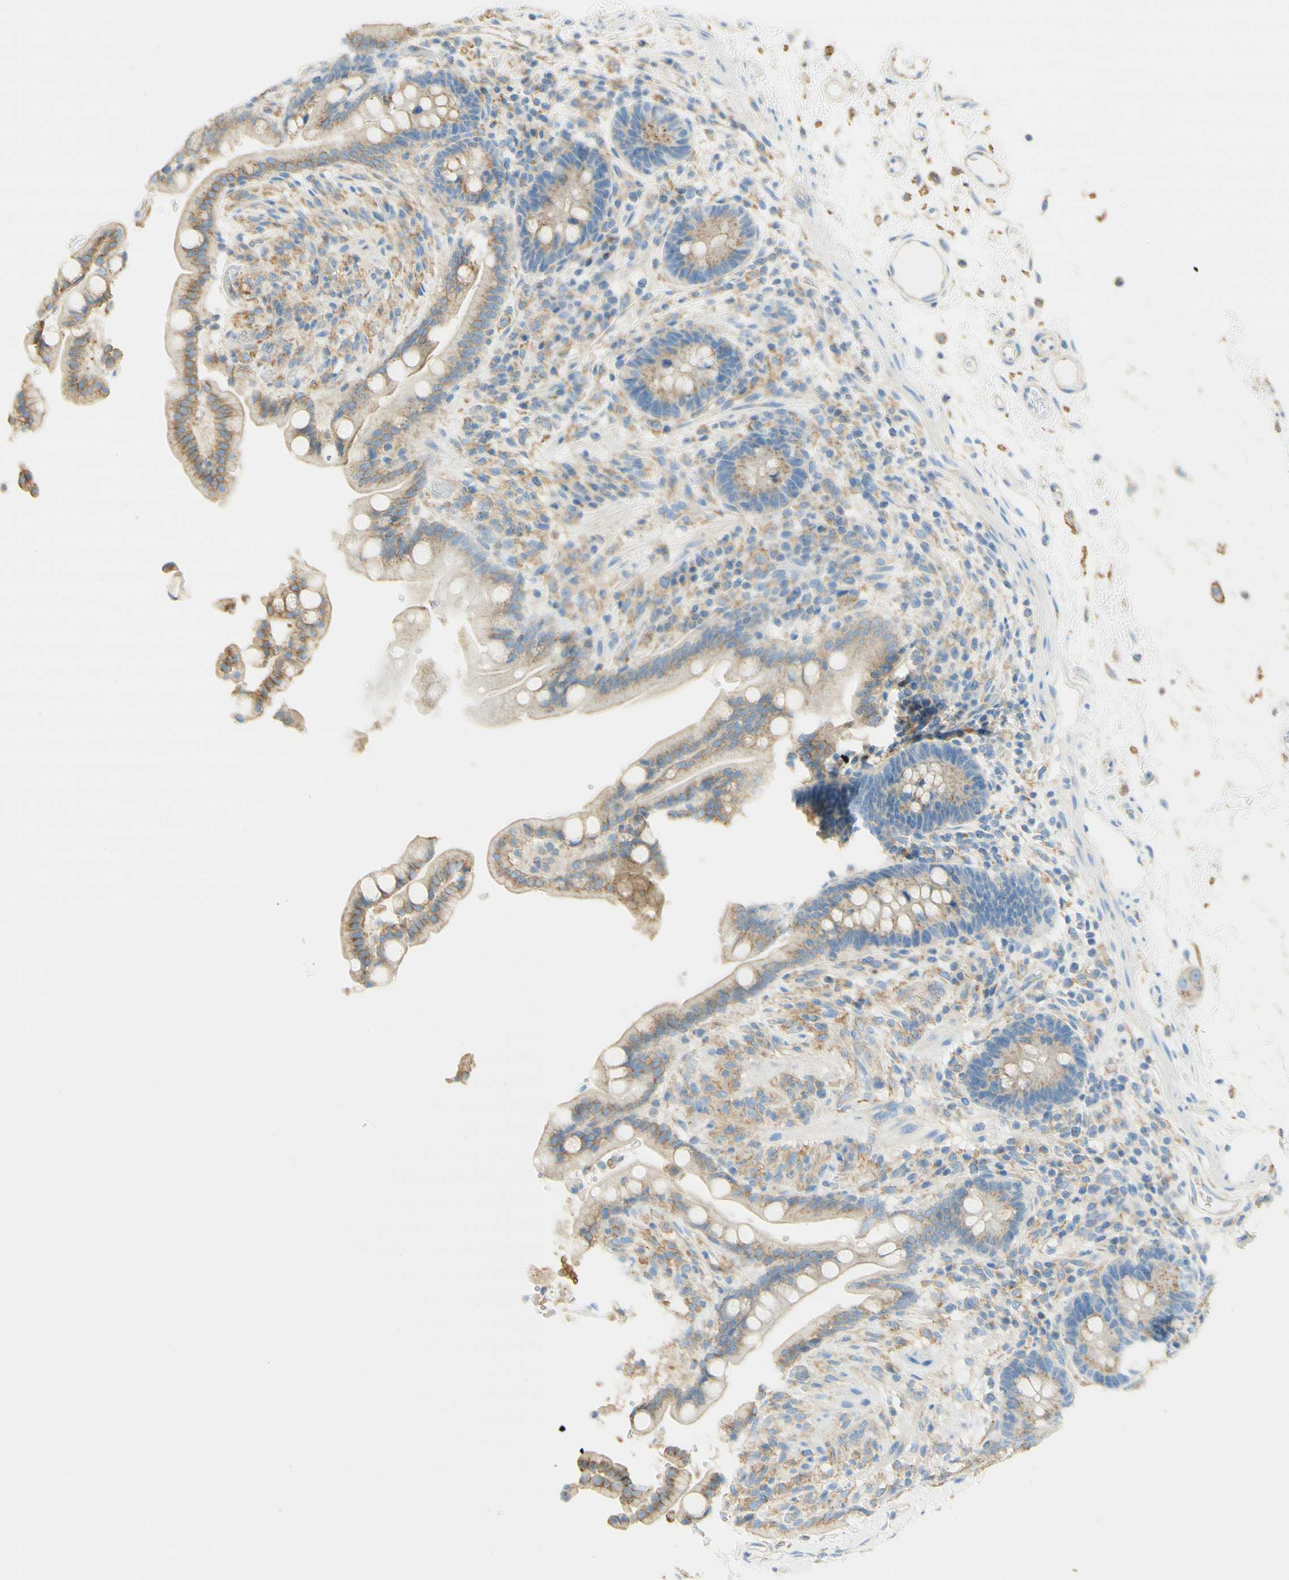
{"staining": {"intensity": "moderate", "quantity": ">75%", "location": "cytoplasmic/membranous"}, "tissue": "colon", "cell_type": "Endothelial cells", "image_type": "normal", "snomed": [{"axis": "morphology", "description": "Normal tissue, NOS"}, {"axis": "topography", "description": "Colon"}], "caption": "Protein expression analysis of normal colon demonstrates moderate cytoplasmic/membranous positivity in about >75% of endothelial cells.", "gene": "CLTC", "patient": {"sex": "male", "age": 73}}